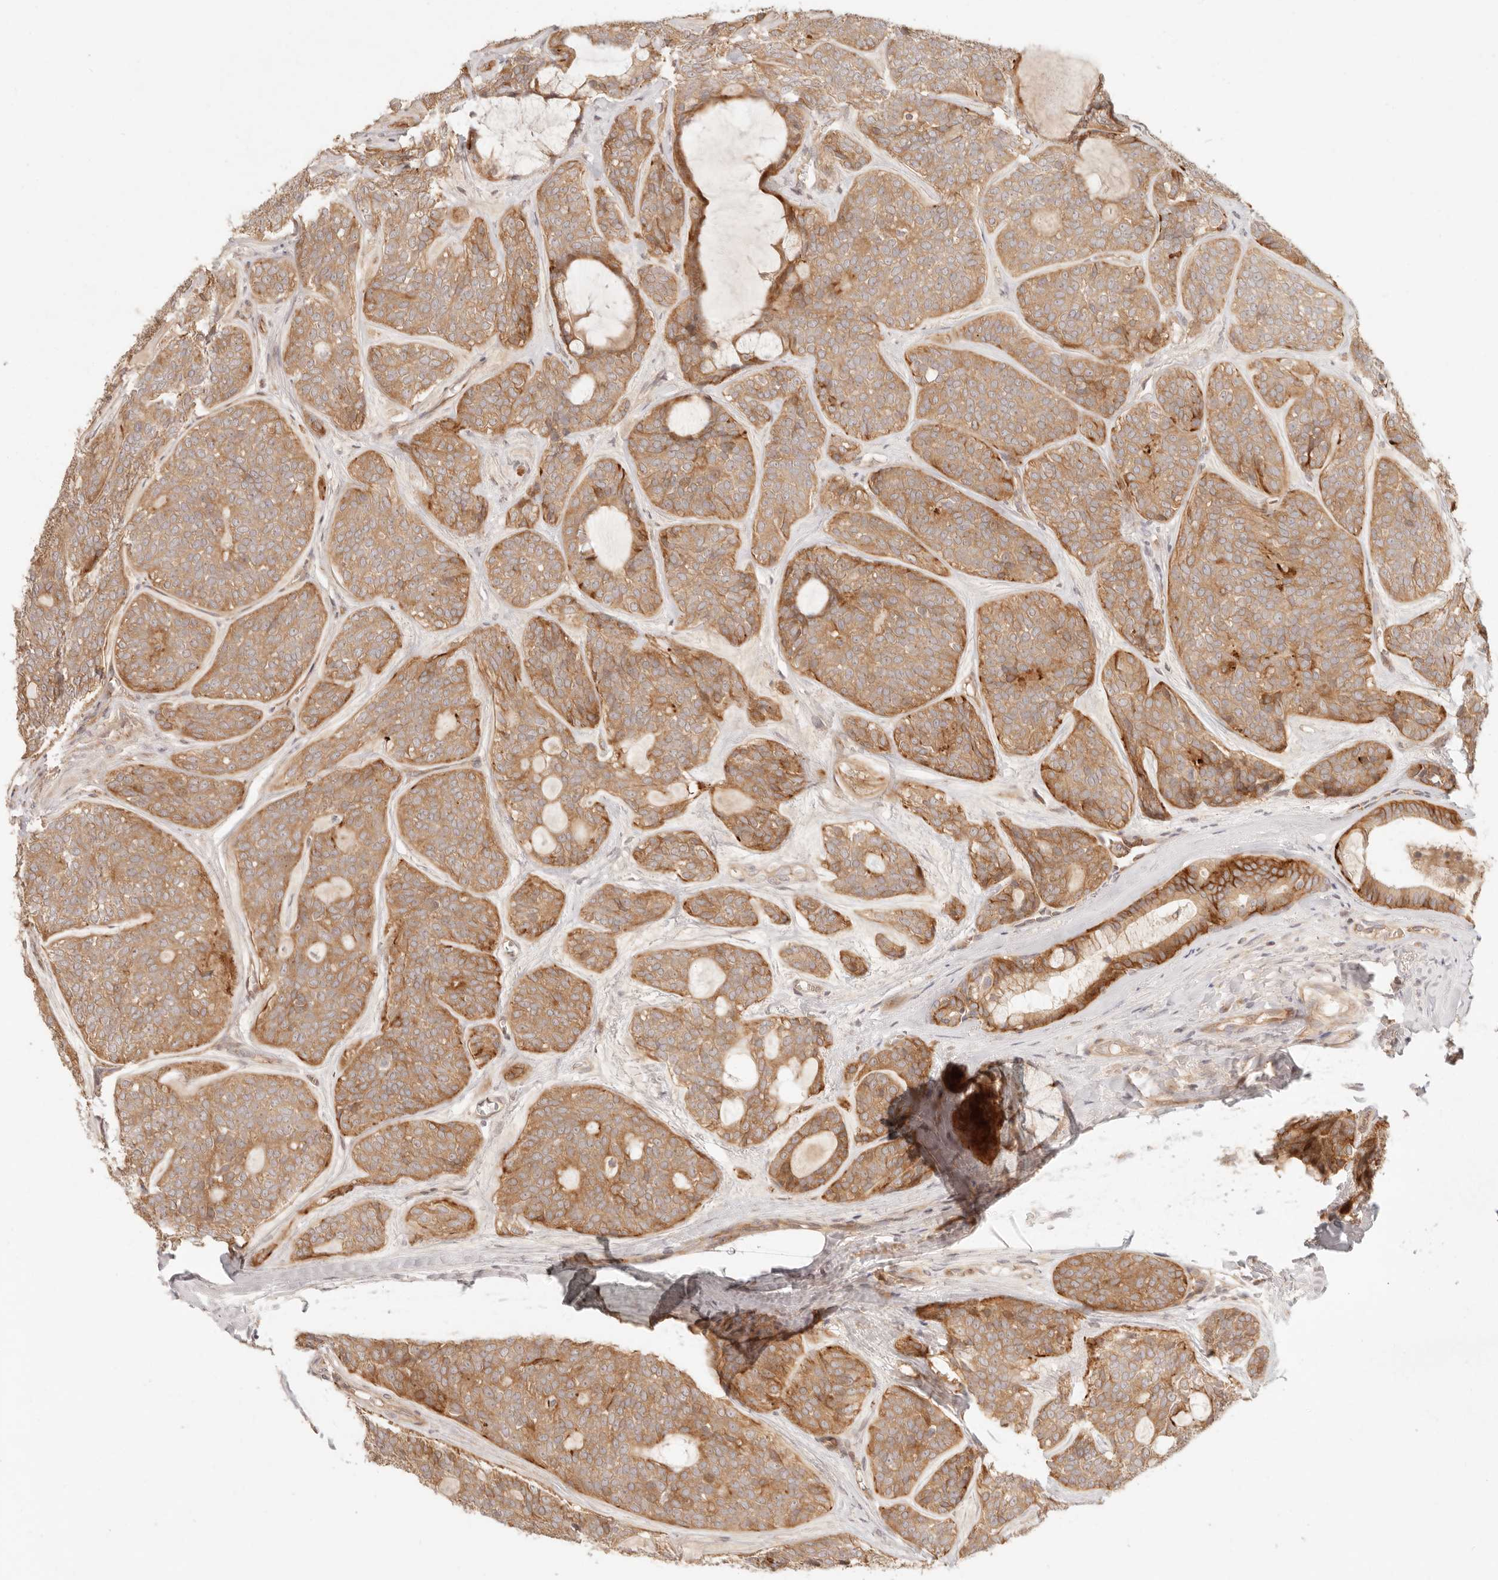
{"staining": {"intensity": "moderate", "quantity": ">75%", "location": "cytoplasmic/membranous"}, "tissue": "head and neck cancer", "cell_type": "Tumor cells", "image_type": "cancer", "snomed": [{"axis": "morphology", "description": "Adenocarcinoma, NOS"}, {"axis": "topography", "description": "Head-Neck"}], "caption": "There is medium levels of moderate cytoplasmic/membranous staining in tumor cells of head and neck cancer (adenocarcinoma), as demonstrated by immunohistochemical staining (brown color).", "gene": "PPP1R3B", "patient": {"sex": "male", "age": 66}}